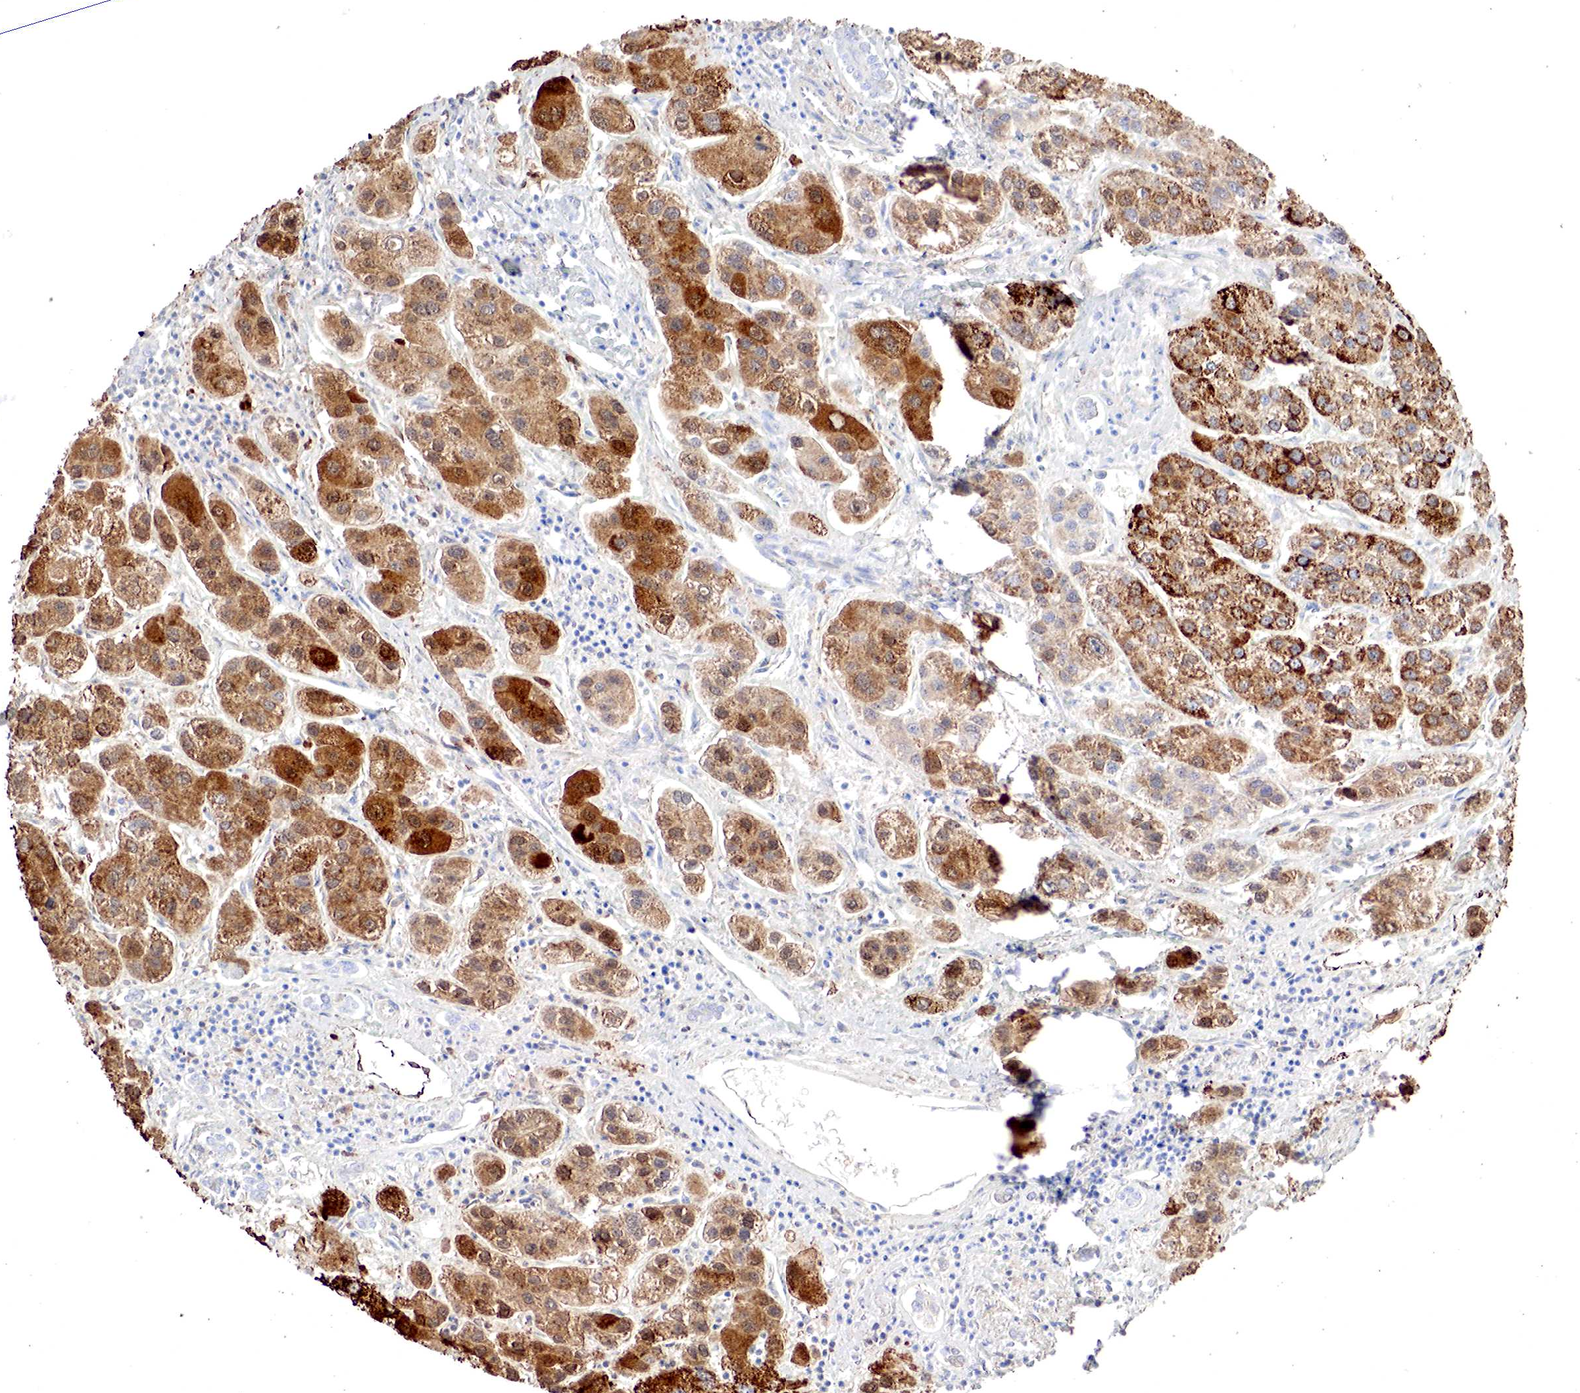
{"staining": {"intensity": "strong", "quantity": ">75%", "location": "cytoplasmic/membranous"}, "tissue": "liver cancer", "cell_type": "Tumor cells", "image_type": "cancer", "snomed": [{"axis": "morphology", "description": "Carcinoma, Hepatocellular, NOS"}, {"axis": "topography", "description": "Liver"}], "caption": "The micrograph reveals staining of liver cancer, revealing strong cytoplasmic/membranous protein expression (brown color) within tumor cells.", "gene": "OTC", "patient": {"sex": "female", "age": 85}}